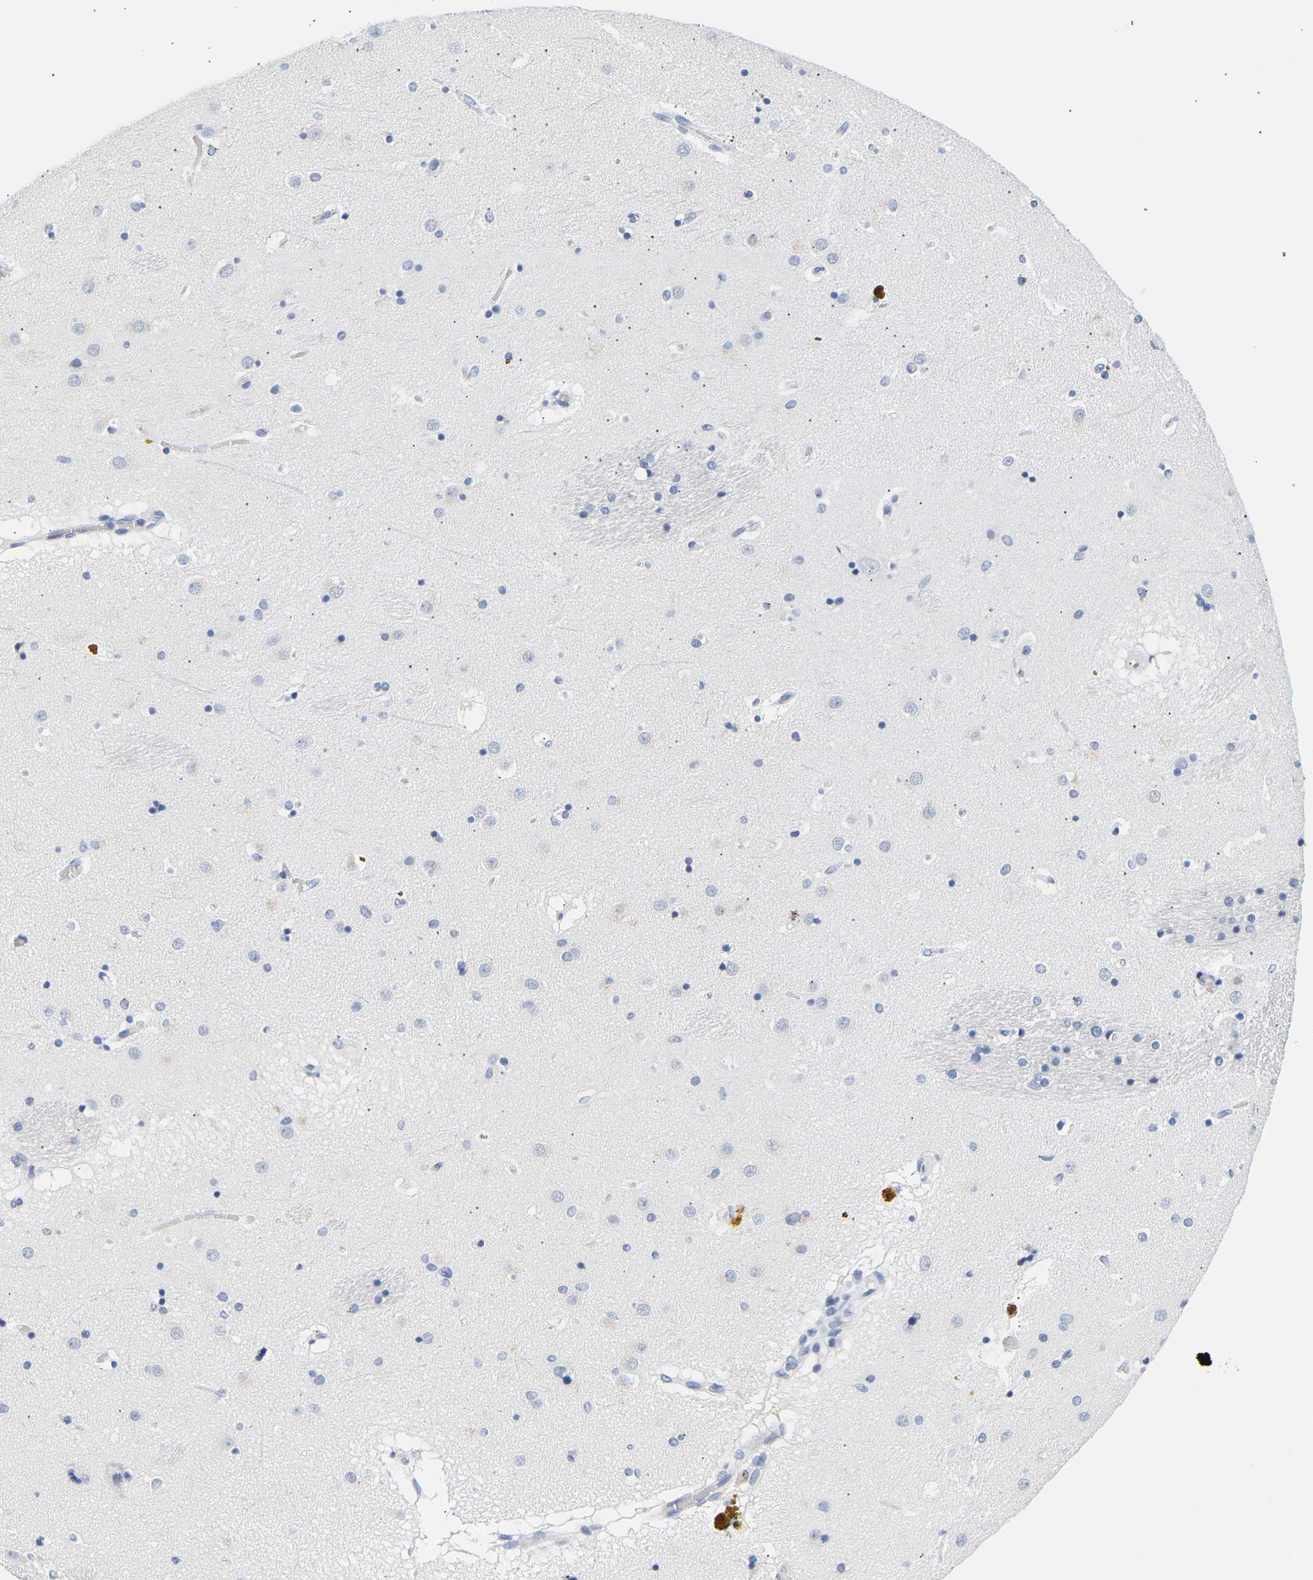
{"staining": {"intensity": "negative", "quantity": "none", "location": "none"}, "tissue": "caudate", "cell_type": "Glial cells", "image_type": "normal", "snomed": [{"axis": "morphology", "description": "Normal tissue, NOS"}, {"axis": "topography", "description": "Lateral ventricle wall"}], "caption": "Caudate stained for a protein using immunohistochemistry shows no positivity glial cells.", "gene": "SPINK2", "patient": {"sex": "male", "age": 70}}